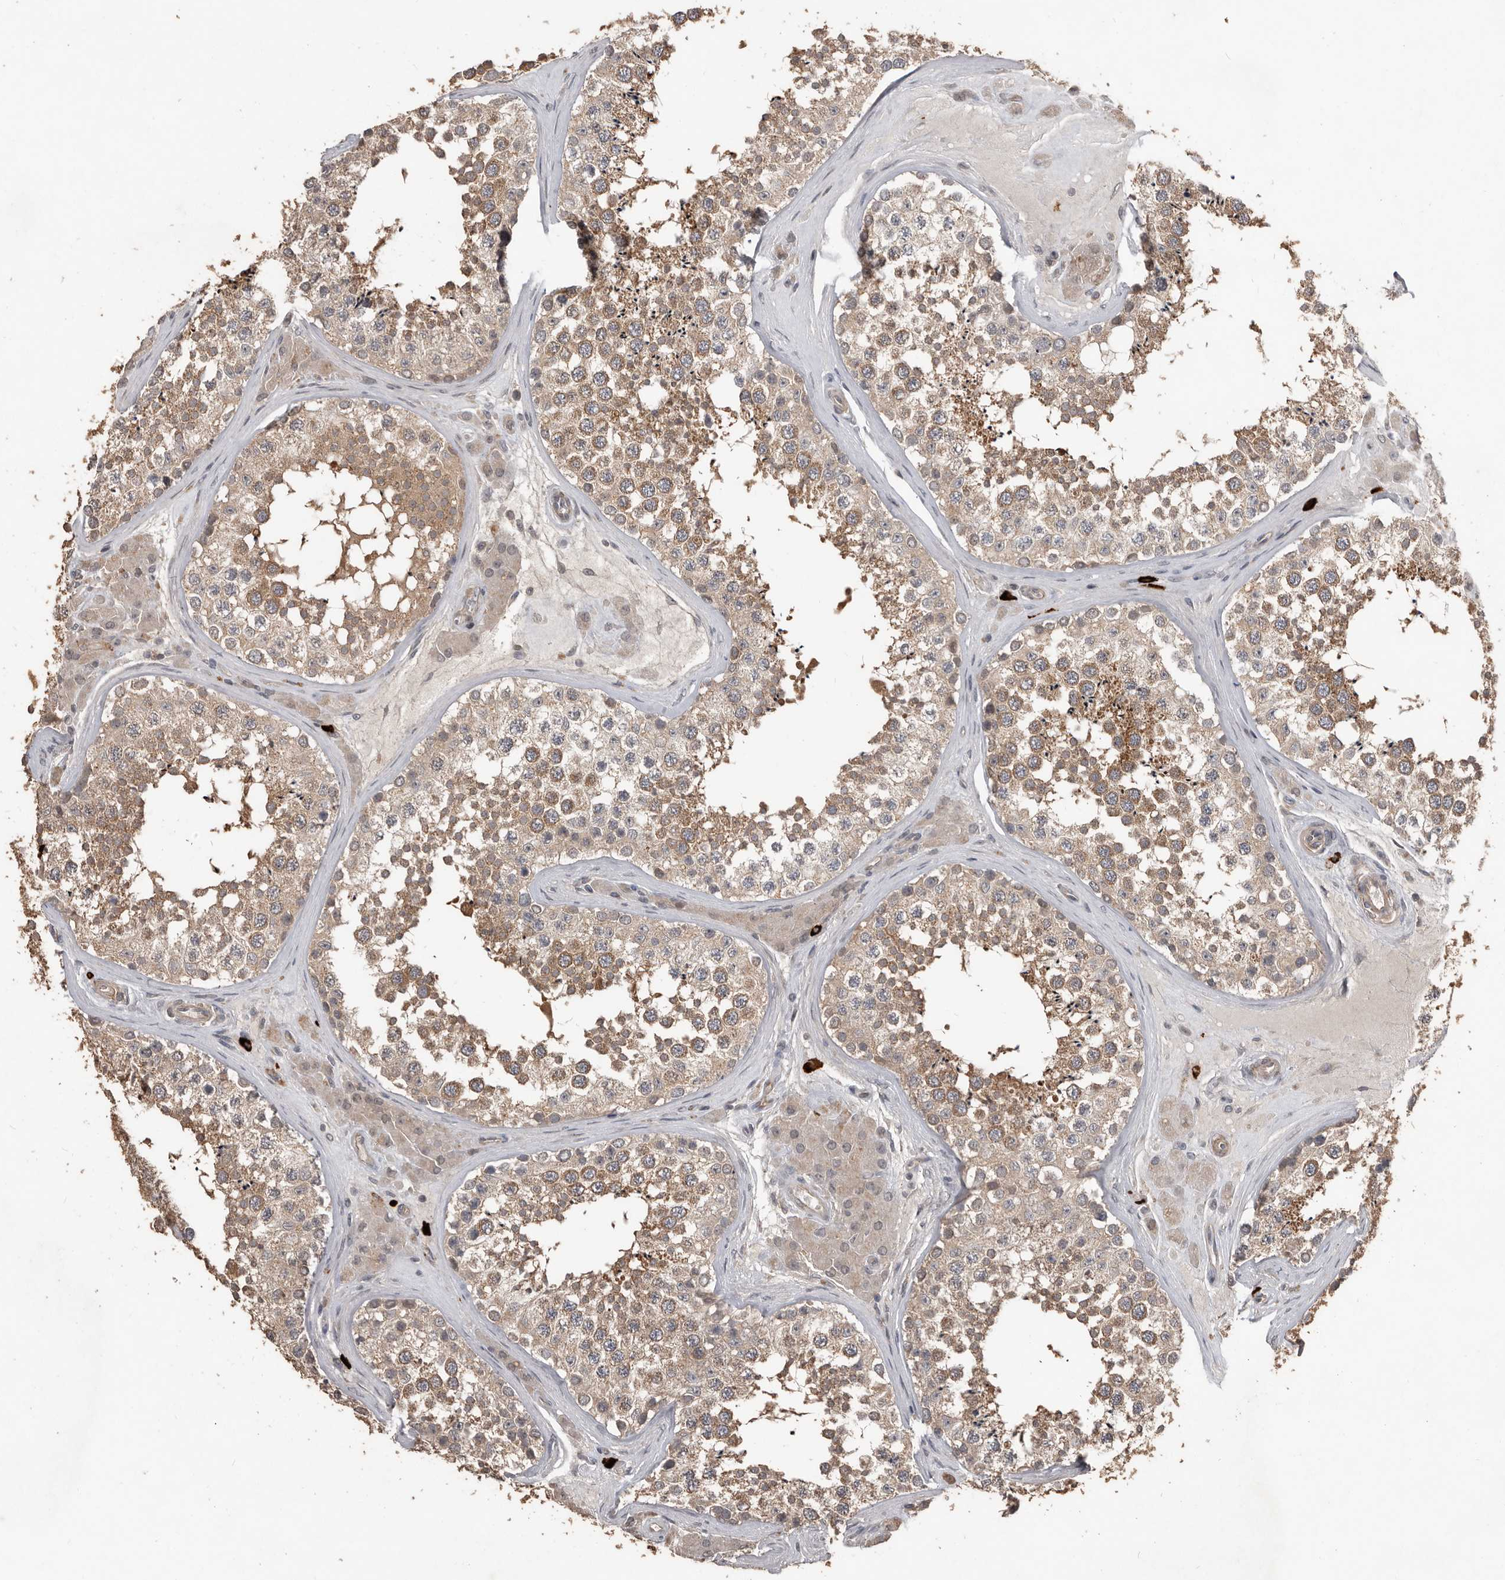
{"staining": {"intensity": "moderate", "quantity": ">75%", "location": "cytoplasmic/membranous"}, "tissue": "testis", "cell_type": "Cells in seminiferous ducts", "image_type": "normal", "snomed": [{"axis": "morphology", "description": "Normal tissue, NOS"}, {"axis": "topography", "description": "Testis"}], "caption": "Protein staining by immunohistochemistry (IHC) demonstrates moderate cytoplasmic/membranous positivity in approximately >75% of cells in seminiferous ducts in unremarkable testis. (DAB (3,3'-diaminobenzidine) IHC, brown staining for protein, blue staining for nuclei).", "gene": "BAMBI", "patient": {"sex": "male", "age": 46}}